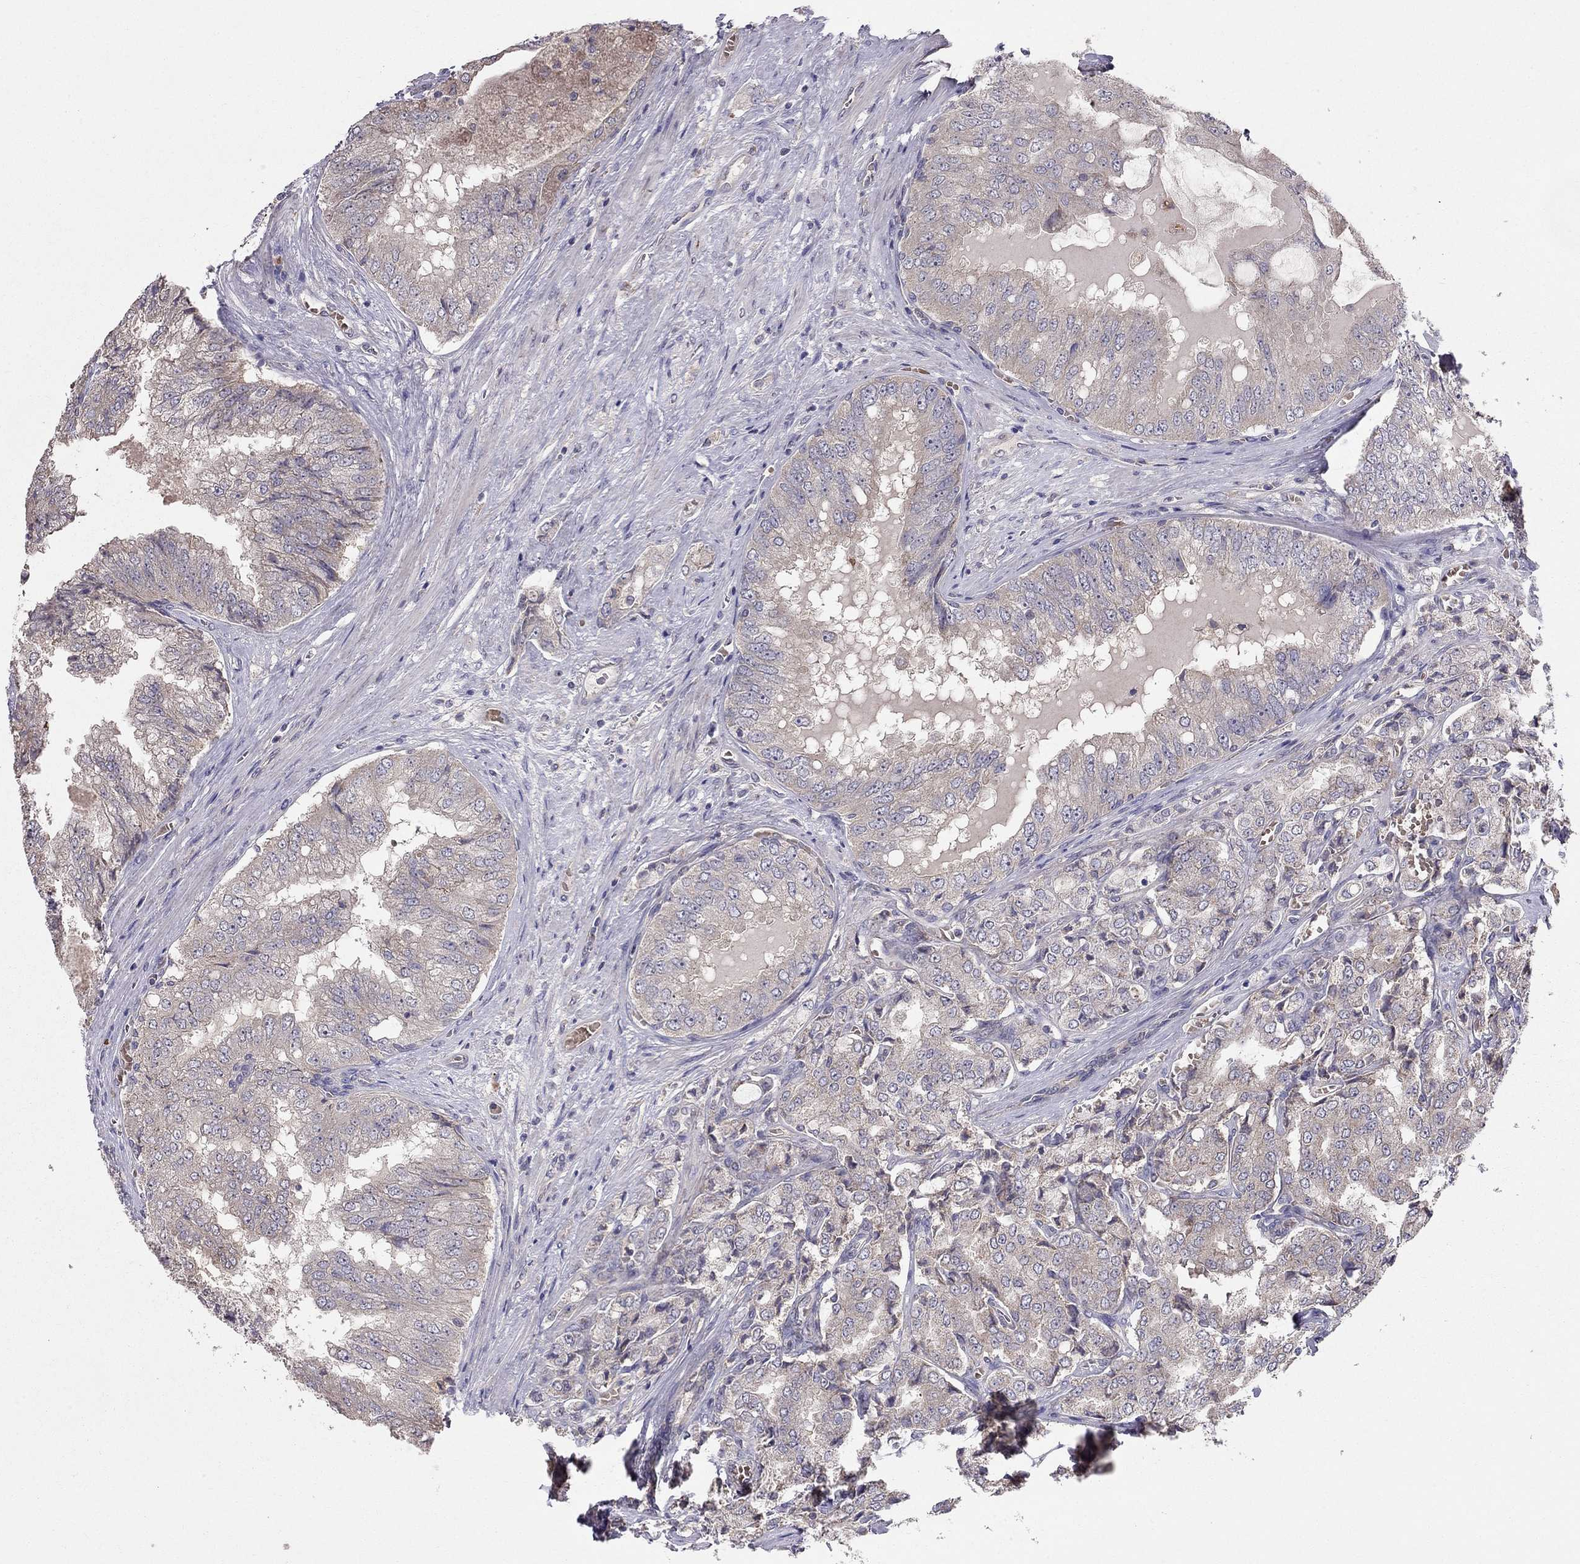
{"staining": {"intensity": "negative", "quantity": "none", "location": "none"}, "tissue": "prostate cancer", "cell_type": "Tumor cells", "image_type": "cancer", "snomed": [{"axis": "morphology", "description": "Adenocarcinoma, NOS"}, {"axis": "topography", "description": "Prostate"}], "caption": "Tumor cells are negative for brown protein staining in prostate cancer (adenocarcinoma).", "gene": "PIK3CG", "patient": {"sex": "male", "age": 65}}